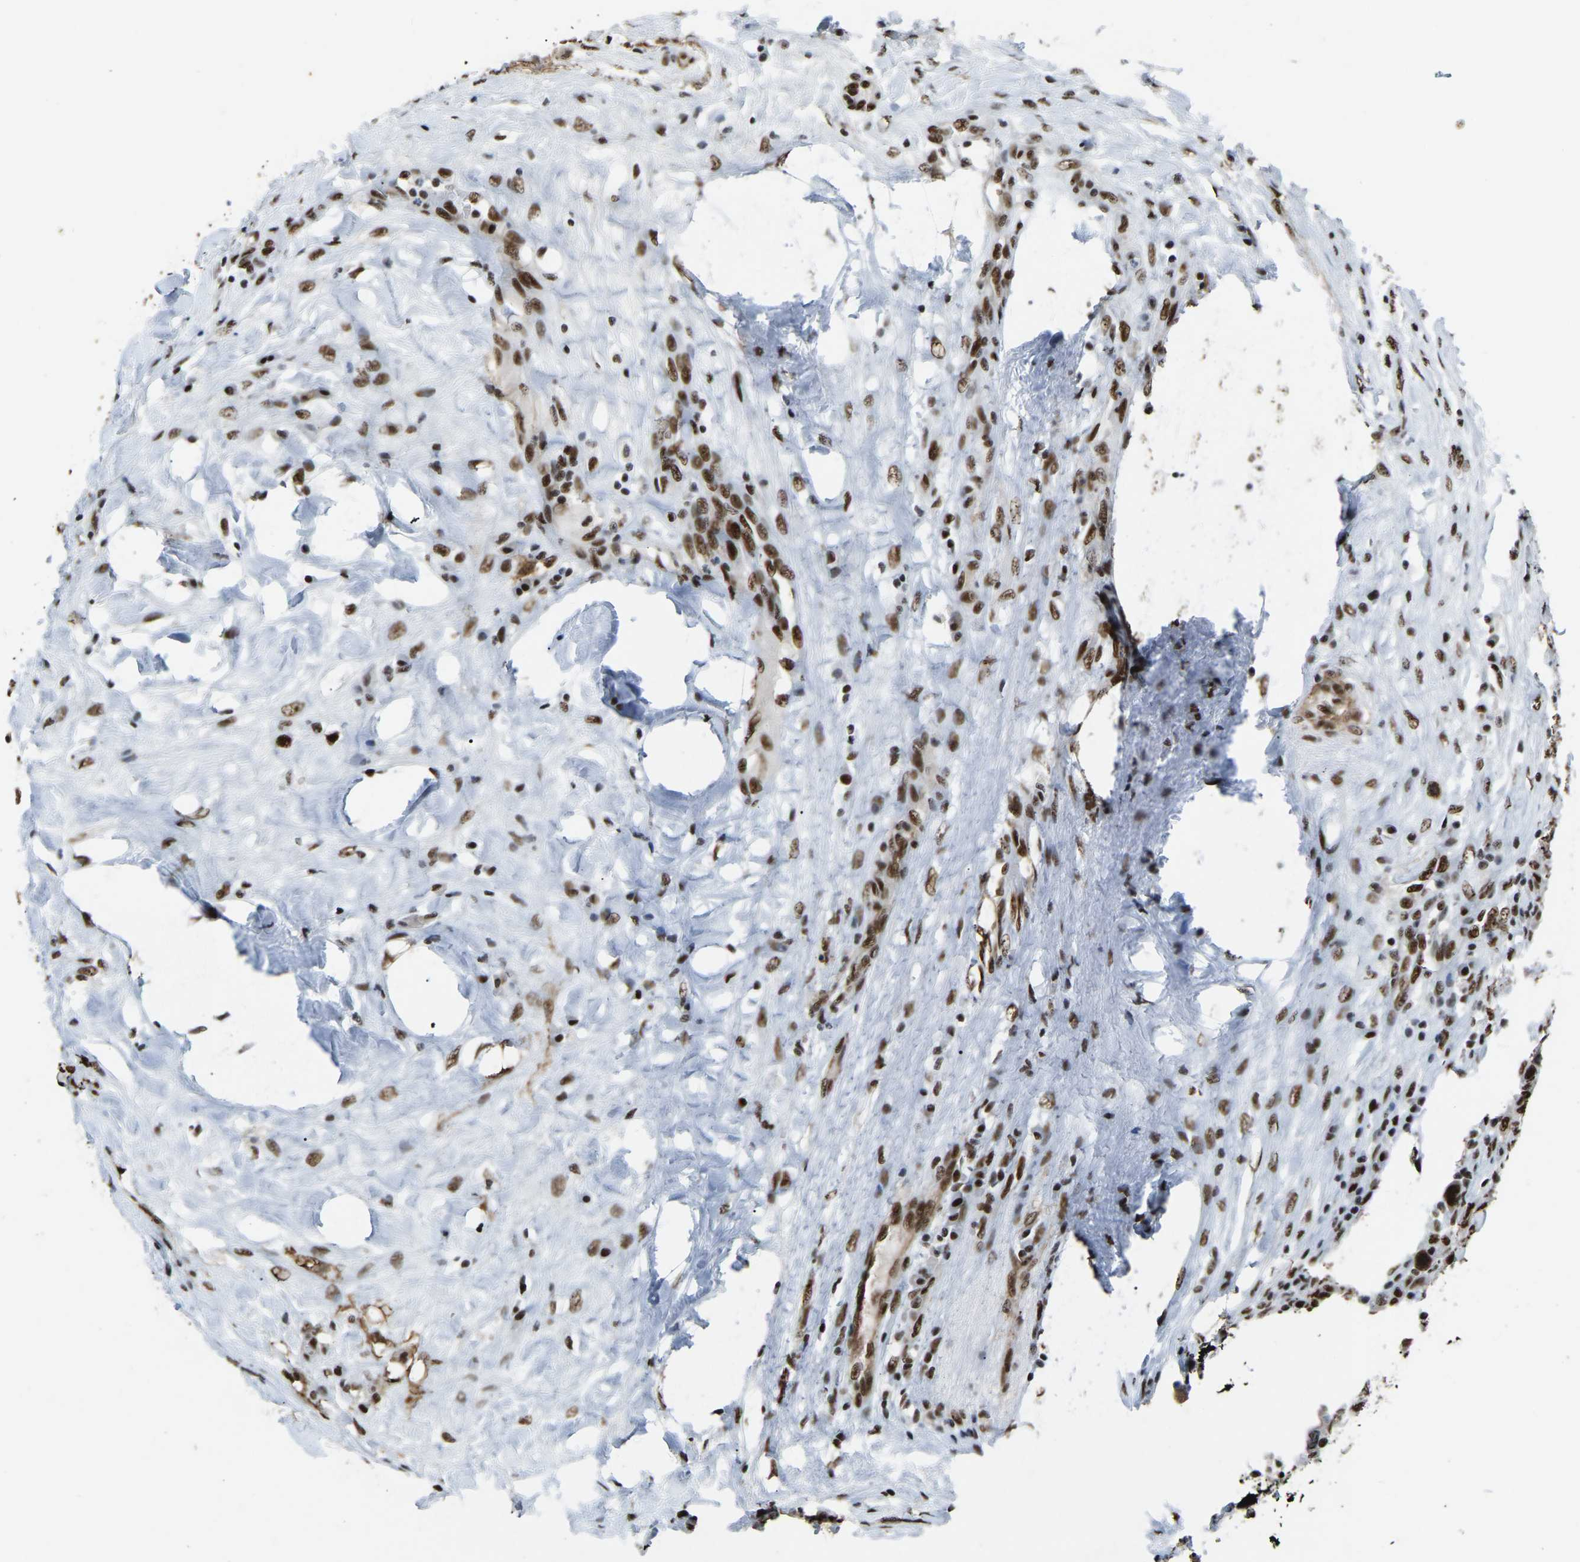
{"staining": {"intensity": "moderate", "quantity": ">75%", "location": "nuclear"}, "tissue": "breast cancer", "cell_type": "Tumor cells", "image_type": "cancer", "snomed": [{"axis": "morphology", "description": "Duct carcinoma"}, {"axis": "topography", "description": "Breast"}], "caption": "Protein expression analysis of breast cancer demonstrates moderate nuclear staining in approximately >75% of tumor cells.", "gene": "DDX5", "patient": {"sex": "female", "age": 37}}